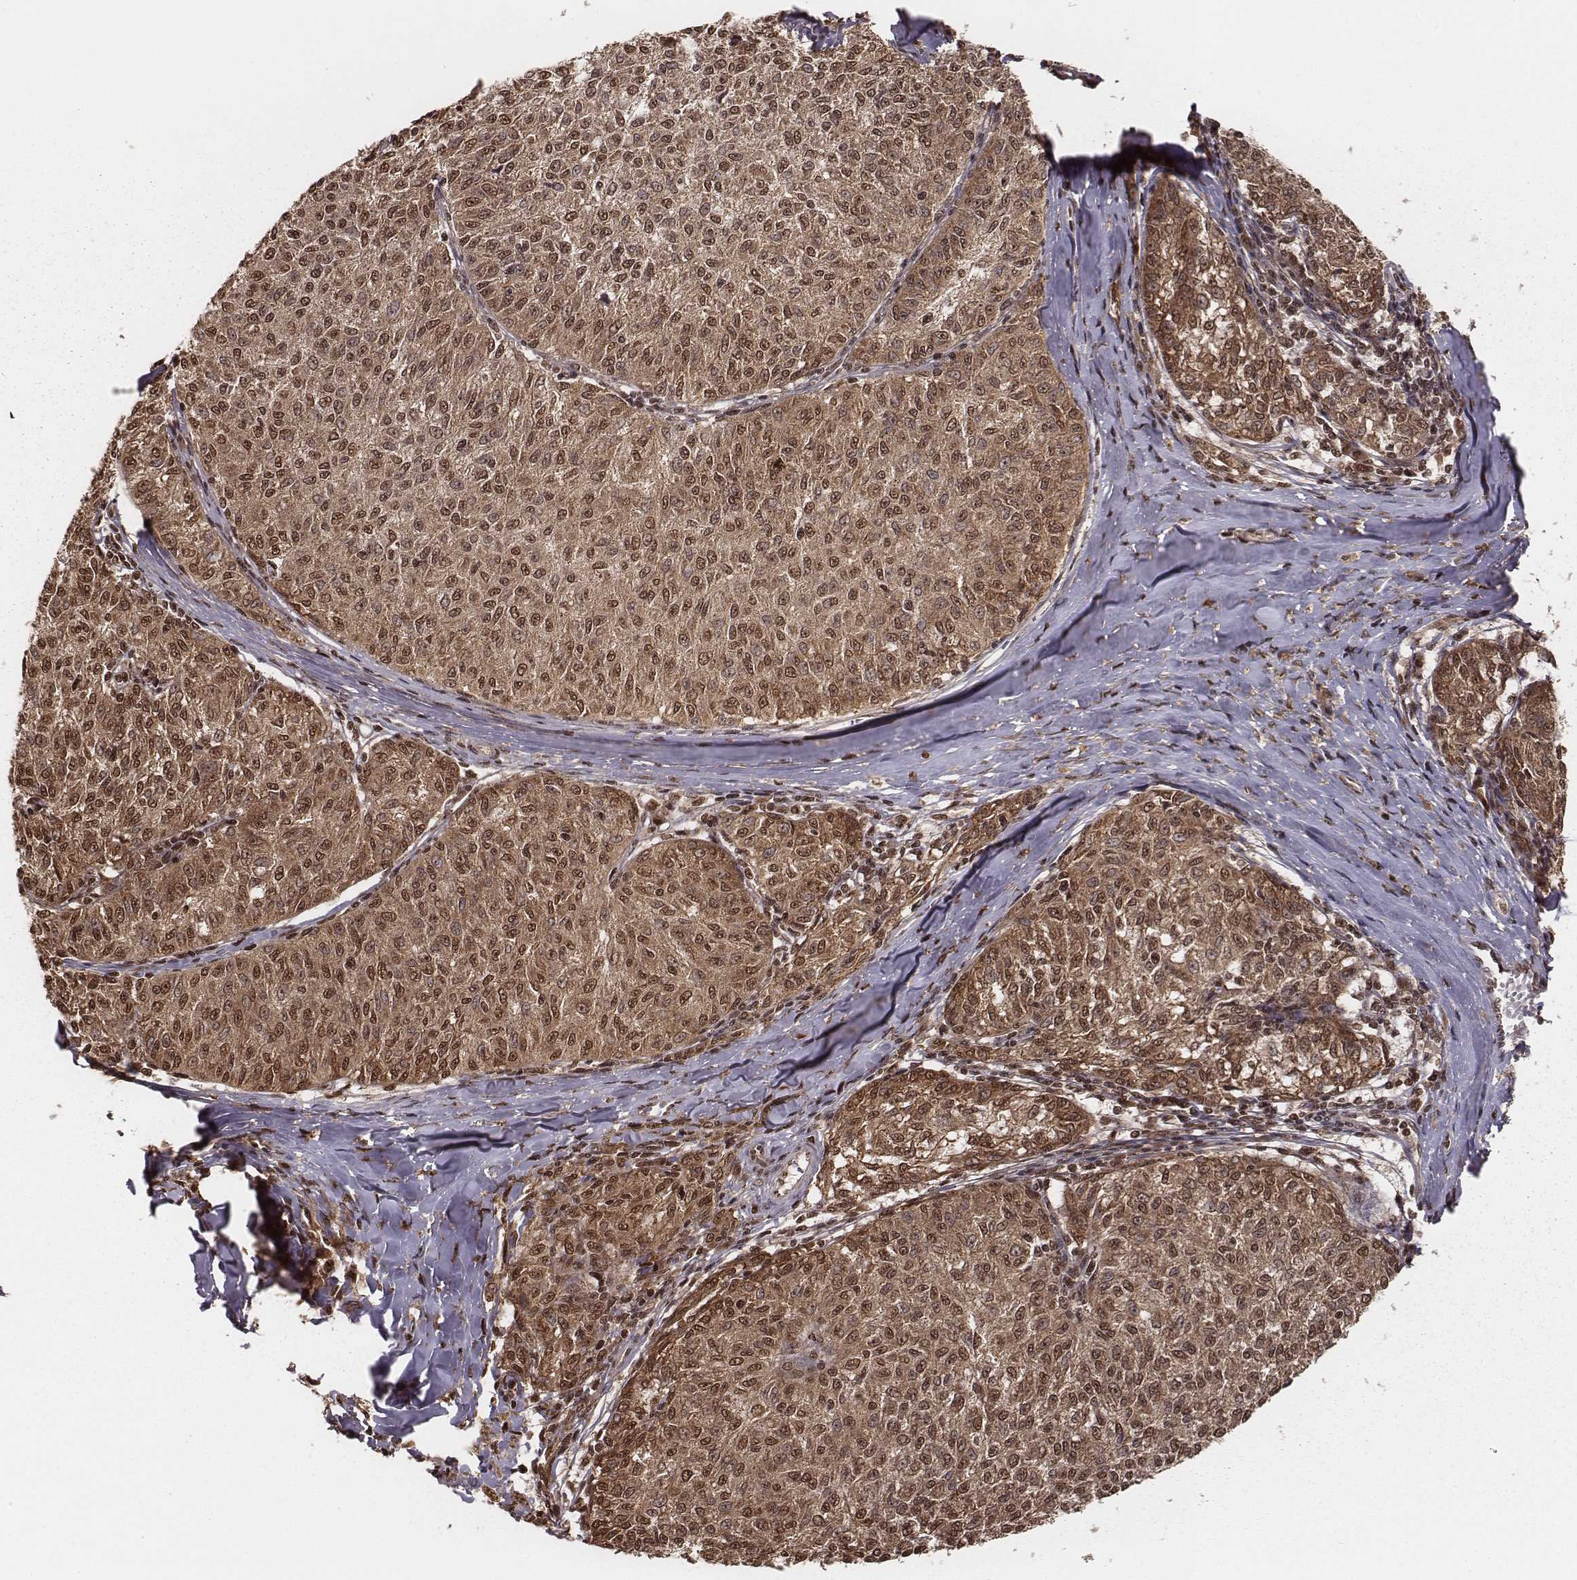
{"staining": {"intensity": "moderate", "quantity": ">75%", "location": "cytoplasmic/membranous,nuclear"}, "tissue": "melanoma", "cell_type": "Tumor cells", "image_type": "cancer", "snomed": [{"axis": "morphology", "description": "Malignant melanoma, NOS"}, {"axis": "topography", "description": "Skin"}], "caption": "A brown stain shows moderate cytoplasmic/membranous and nuclear staining of a protein in melanoma tumor cells.", "gene": "NFX1", "patient": {"sex": "female", "age": 72}}